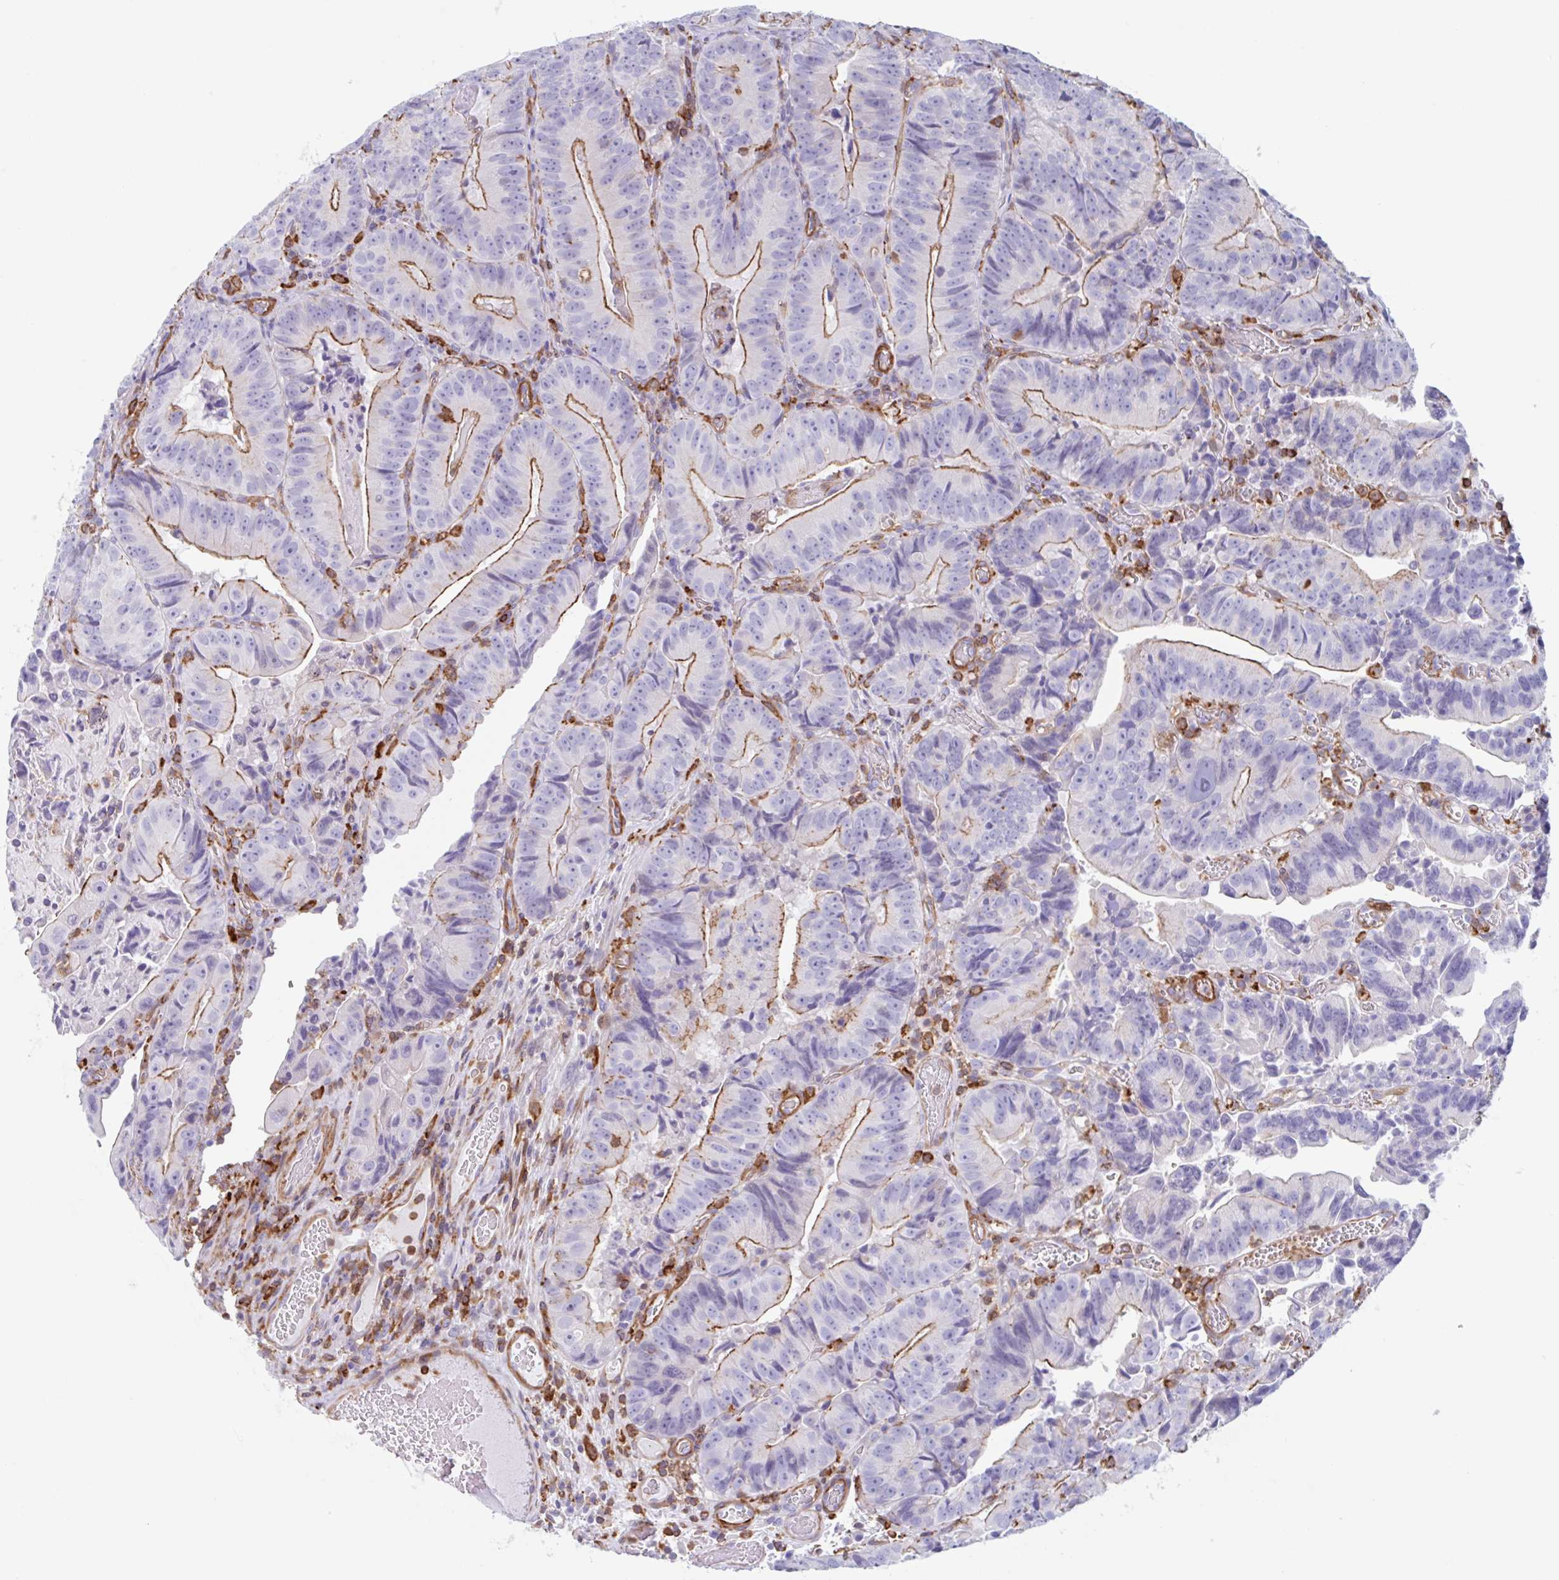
{"staining": {"intensity": "moderate", "quantity": "25%-75%", "location": "cytoplasmic/membranous"}, "tissue": "colorectal cancer", "cell_type": "Tumor cells", "image_type": "cancer", "snomed": [{"axis": "morphology", "description": "Adenocarcinoma, NOS"}, {"axis": "topography", "description": "Colon"}], "caption": "IHC histopathology image of colorectal cancer (adenocarcinoma) stained for a protein (brown), which shows medium levels of moderate cytoplasmic/membranous staining in about 25%-75% of tumor cells.", "gene": "EFHD1", "patient": {"sex": "female", "age": 86}}